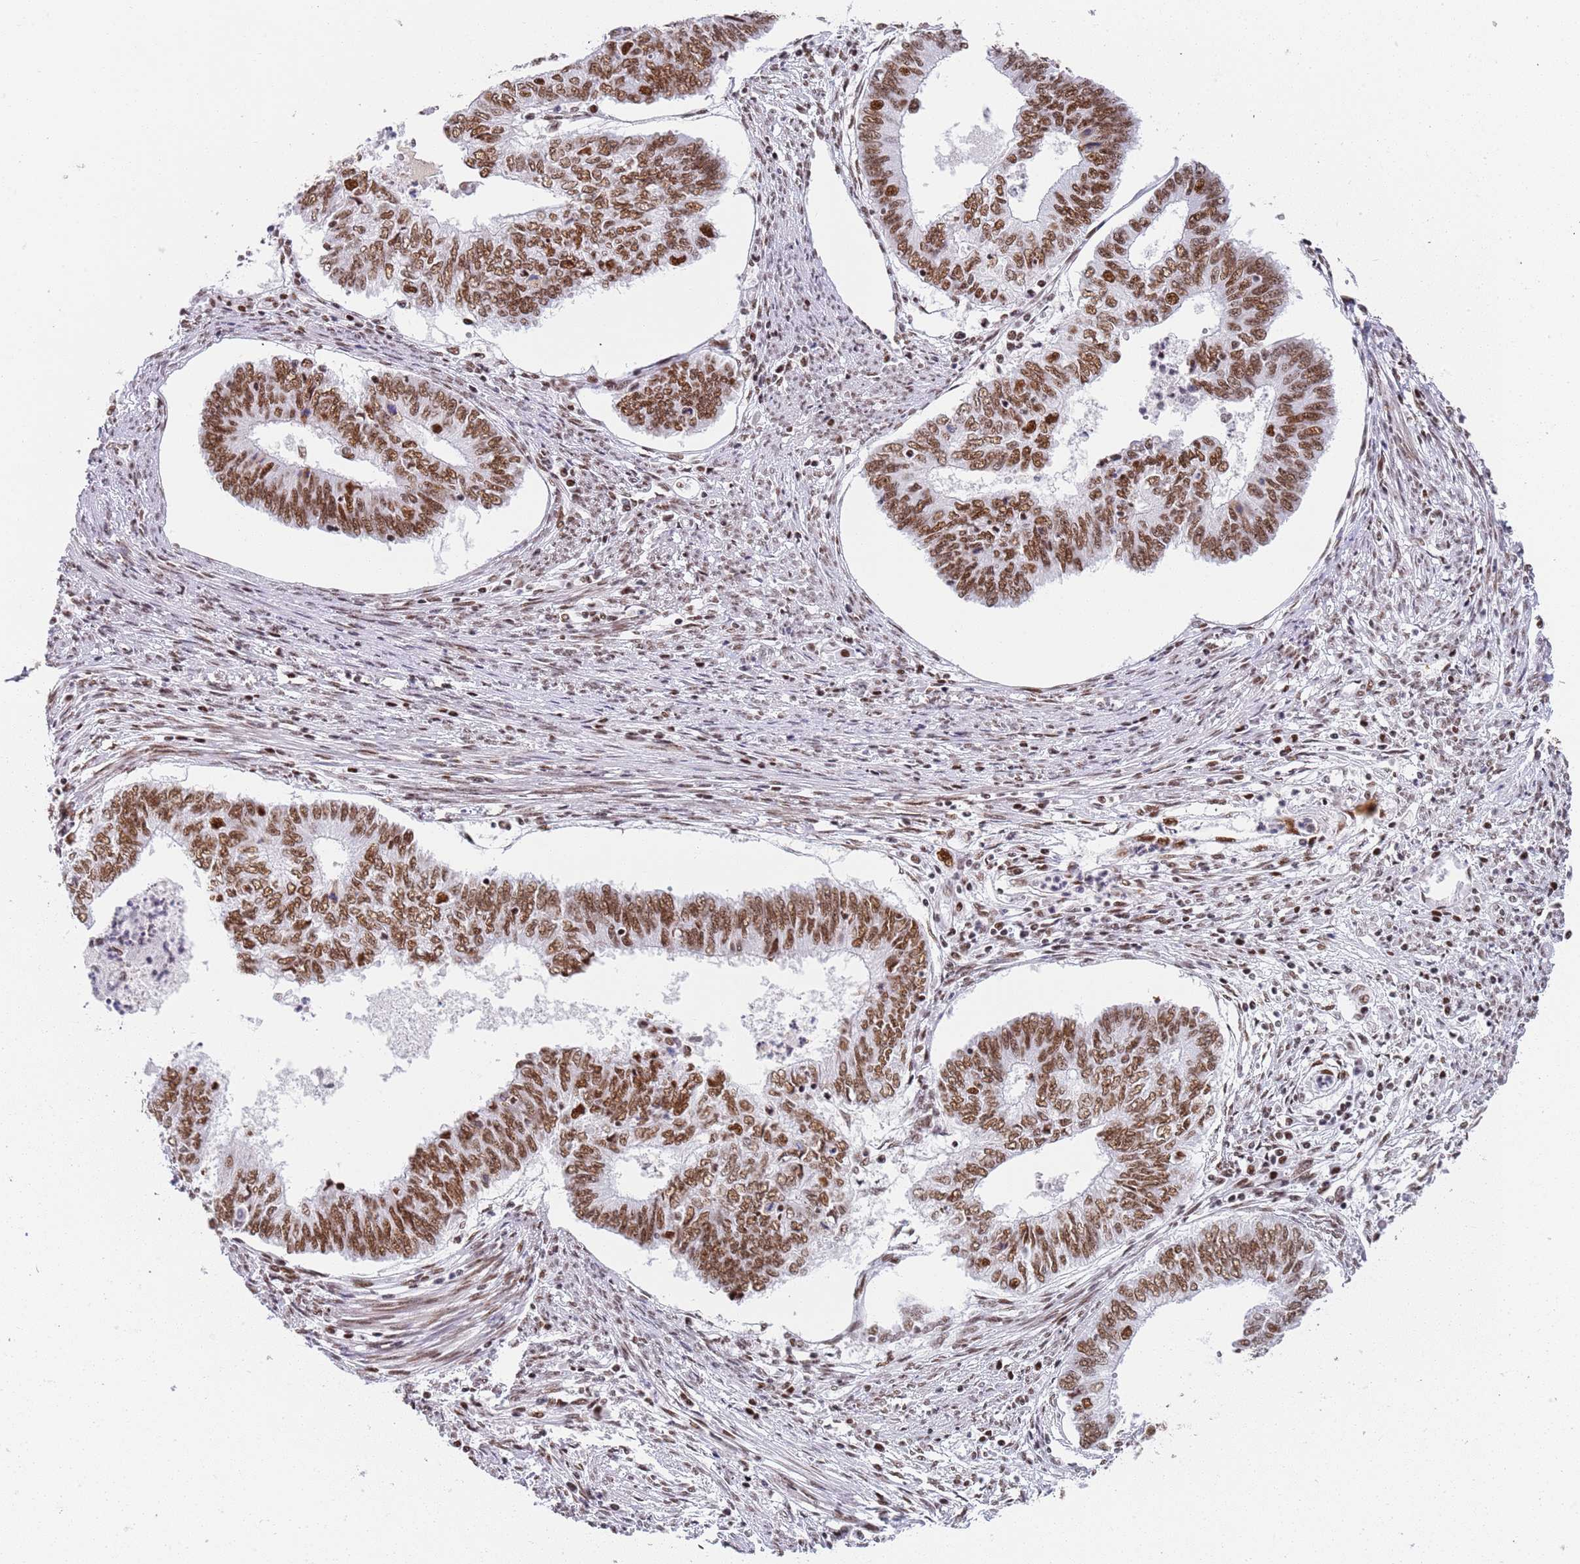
{"staining": {"intensity": "moderate", "quantity": ">75%", "location": "nuclear"}, "tissue": "endometrial cancer", "cell_type": "Tumor cells", "image_type": "cancer", "snomed": [{"axis": "morphology", "description": "Adenocarcinoma, NOS"}, {"axis": "topography", "description": "Endometrium"}], "caption": "There is medium levels of moderate nuclear staining in tumor cells of adenocarcinoma (endometrial), as demonstrated by immunohistochemical staining (brown color).", "gene": "AKAP8L", "patient": {"sex": "female", "age": 68}}